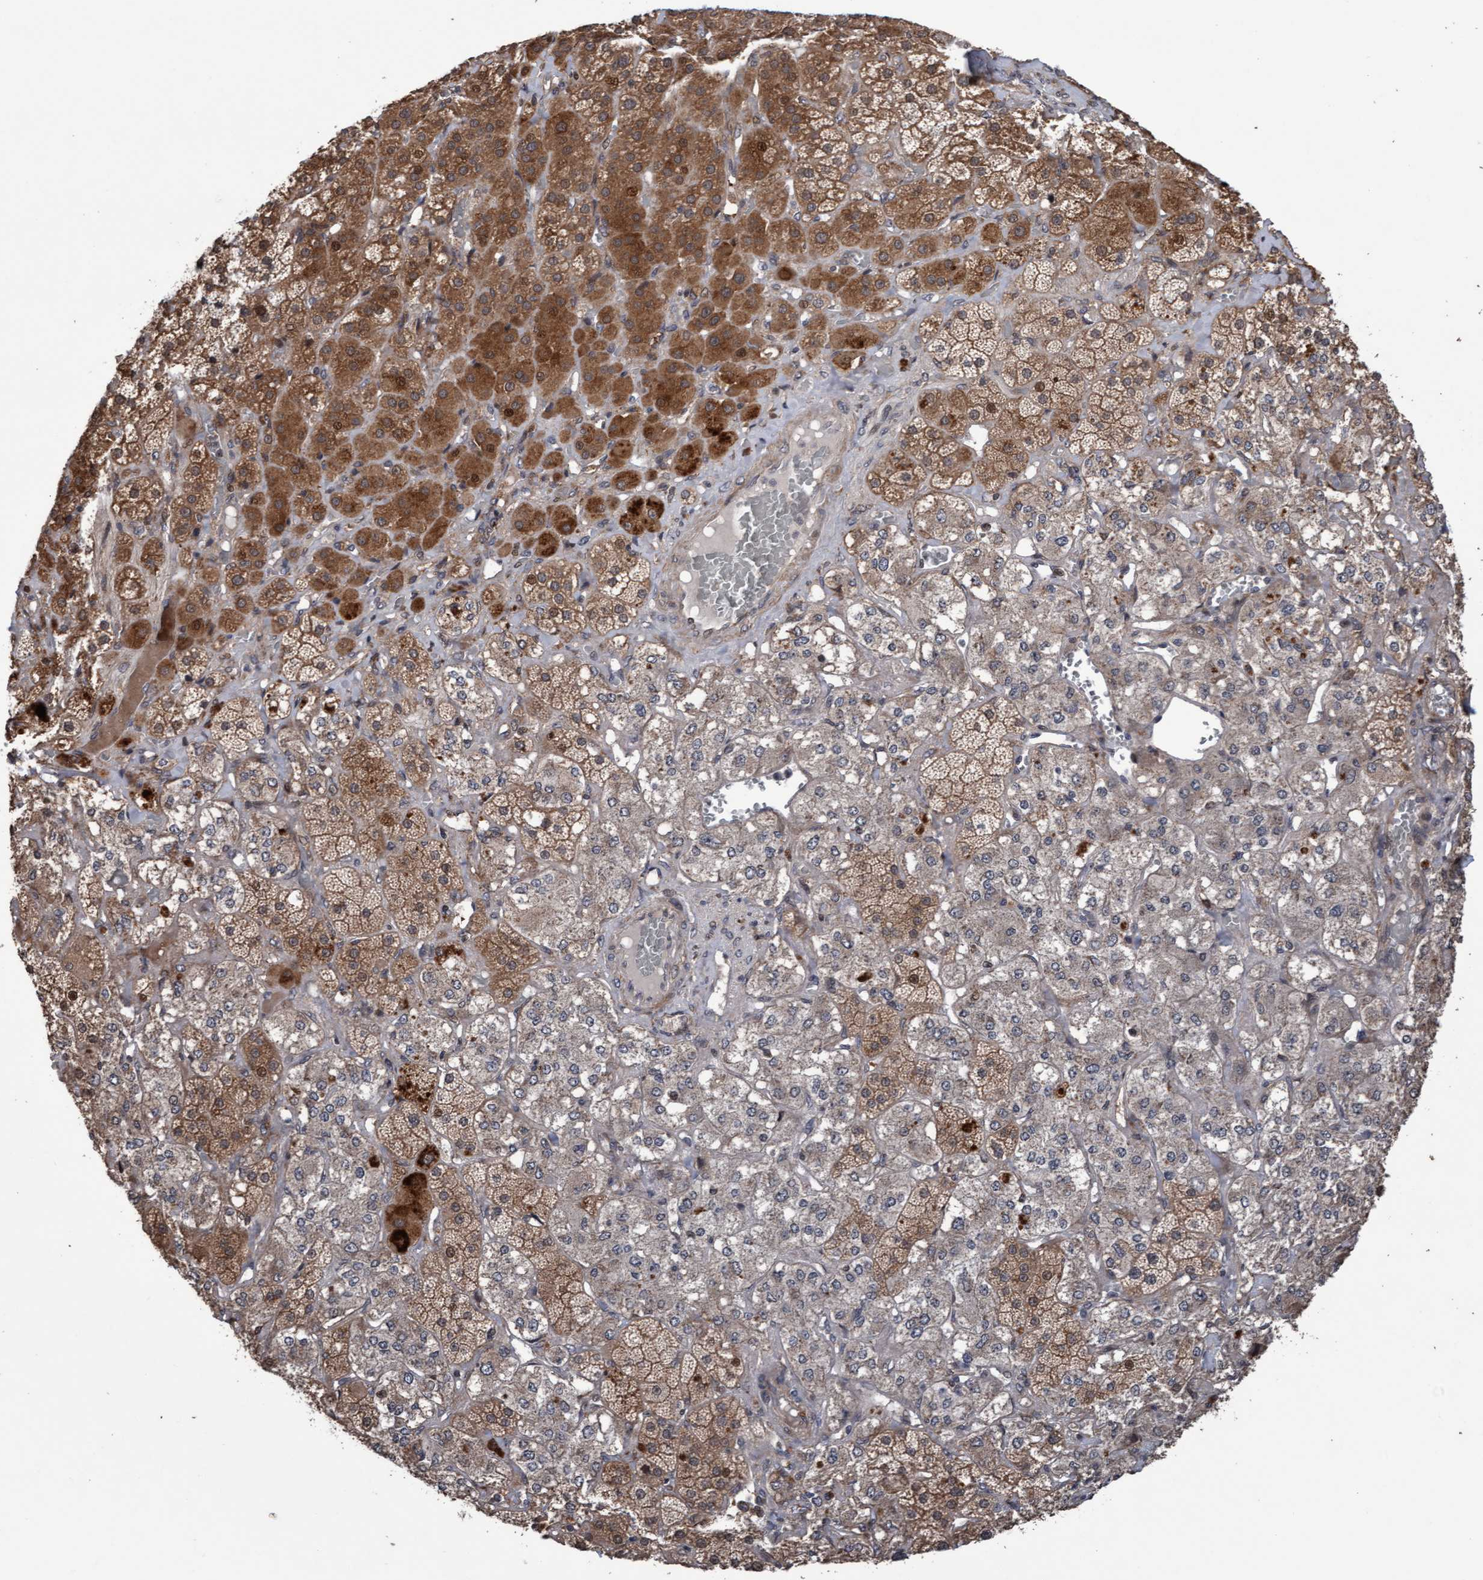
{"staining": {"intensity": "moderate", "quantity": ">75%", "location": "cytoplasmic/membranous"}, "tissue": "adrenal gland", "cell_type": "Glandular cells", "image_type": "normal", "snomed": [{"axis": "morphology", "description": "Normal tissue, NOS"}, {"axis": "topography", "description": "Adrenal gland"}], "caption": "High-magnification brightfield microscopy of unremarkable adrenal gland stained with DAB (3,3'-diaminobenzidine) (brown) and counterstained with hematoxylin (blue). glandular cells exhibit moderate cytoplasmic/membranous staining is present in approximately>75% of cells. (Brightfield microscopy of DAB IHC at high magnification).", "gene": "PECR", "patient": {"sex": "male", "age": 57}}